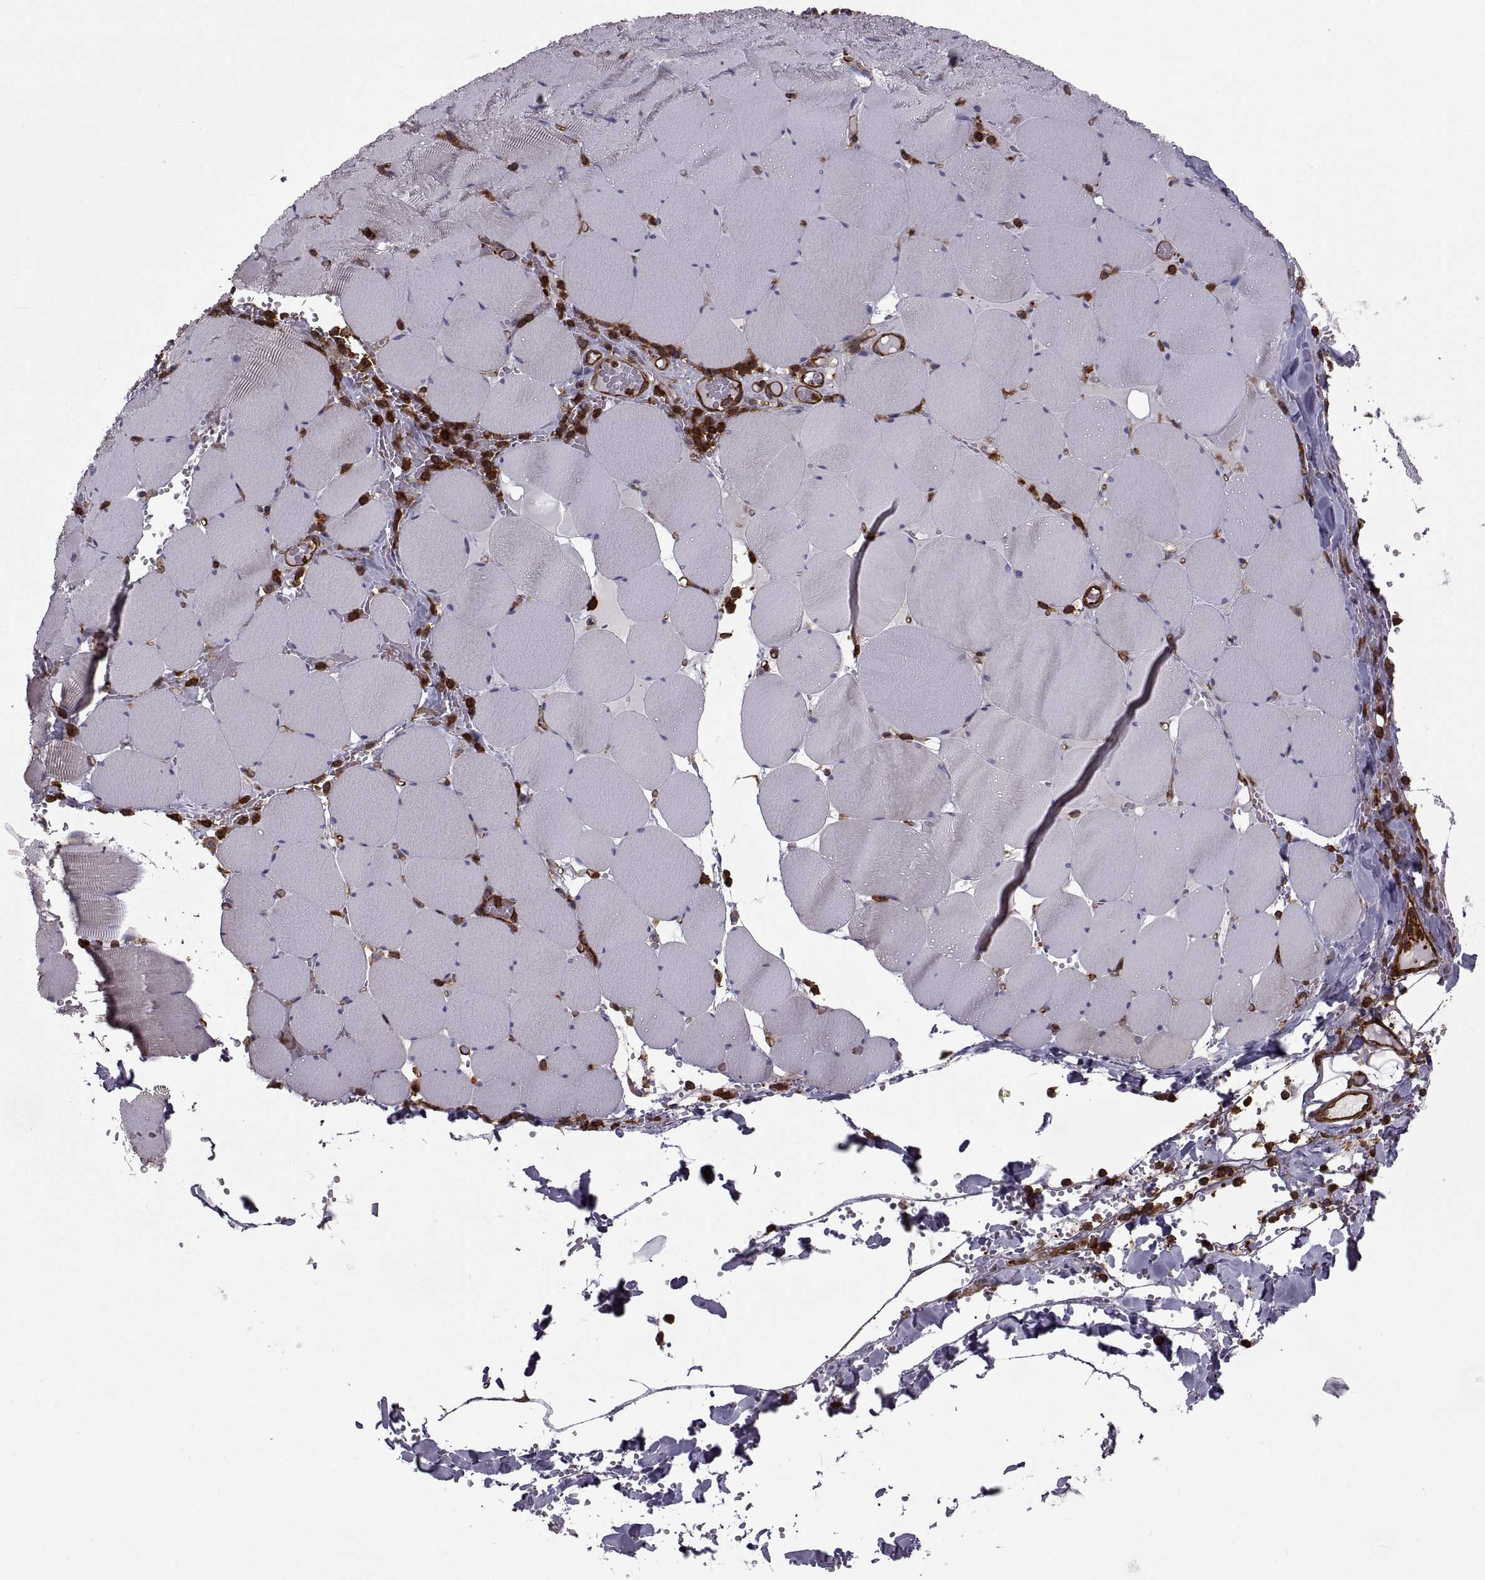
{"staining": {"intensity": "negative", "quantity": "none", "location": "none"}, "tissue": "skeletal muscle", "cell_type": "Myocytes", "image_type": "normal", "snomed": [{"axis": "morphology", "description": "Normal tissue, NOS"}, {"axis": "morphology", "description": "Malignant melanoma, Metastatic site"}, {"axis": "topography", "description": "Skeletal muscle"}], "caption": "The photomicrograph displays no significant expression in myocytes of skeletal muscle. Nuclei are stained in blue.", "gene": "MYH9", "patient": {"sex": "male", "age": 50}}